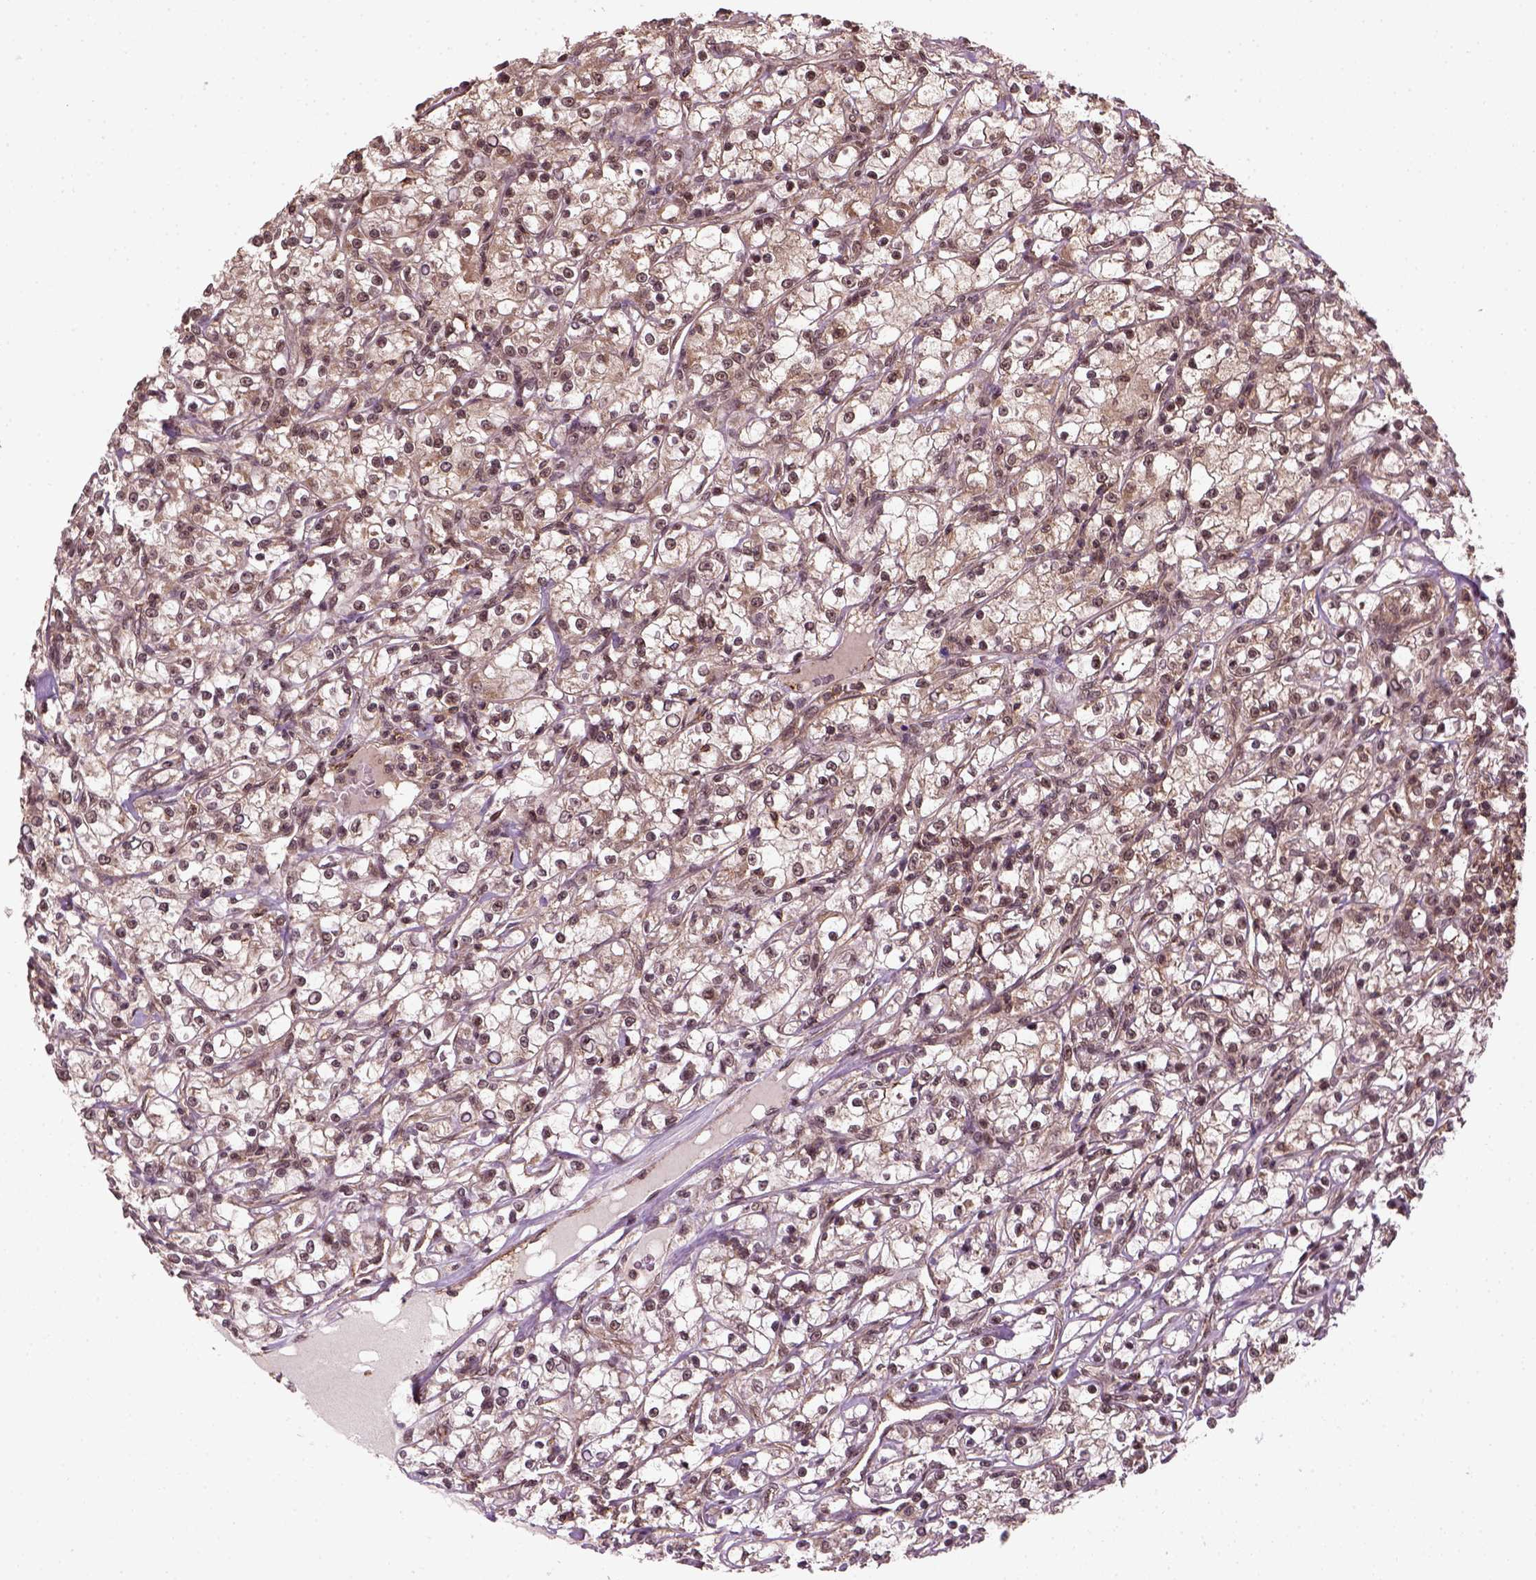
{"staining": {"intensity": "weak", "quantity": ">75%", "location": "cytoplasmic/membranous,nuclear"}, "tissue": "renal cancer", "cell_type": "Tumor cells", "image_type": "cancer", "snomed": [{"axis": "morphology", "description": "Adenocarcinoma, NOS"}, {"axis": "topography", "description": "Kidney"}], "caption": "The histopathology image displays staining of adenocarcinoma (renal), revealing weak cytoplasmic/membranous and nuclear protein positivity (brown color) within tumor cells.", "gene": "NUDT9", "patient": {"sex": "female", "age": 59}}